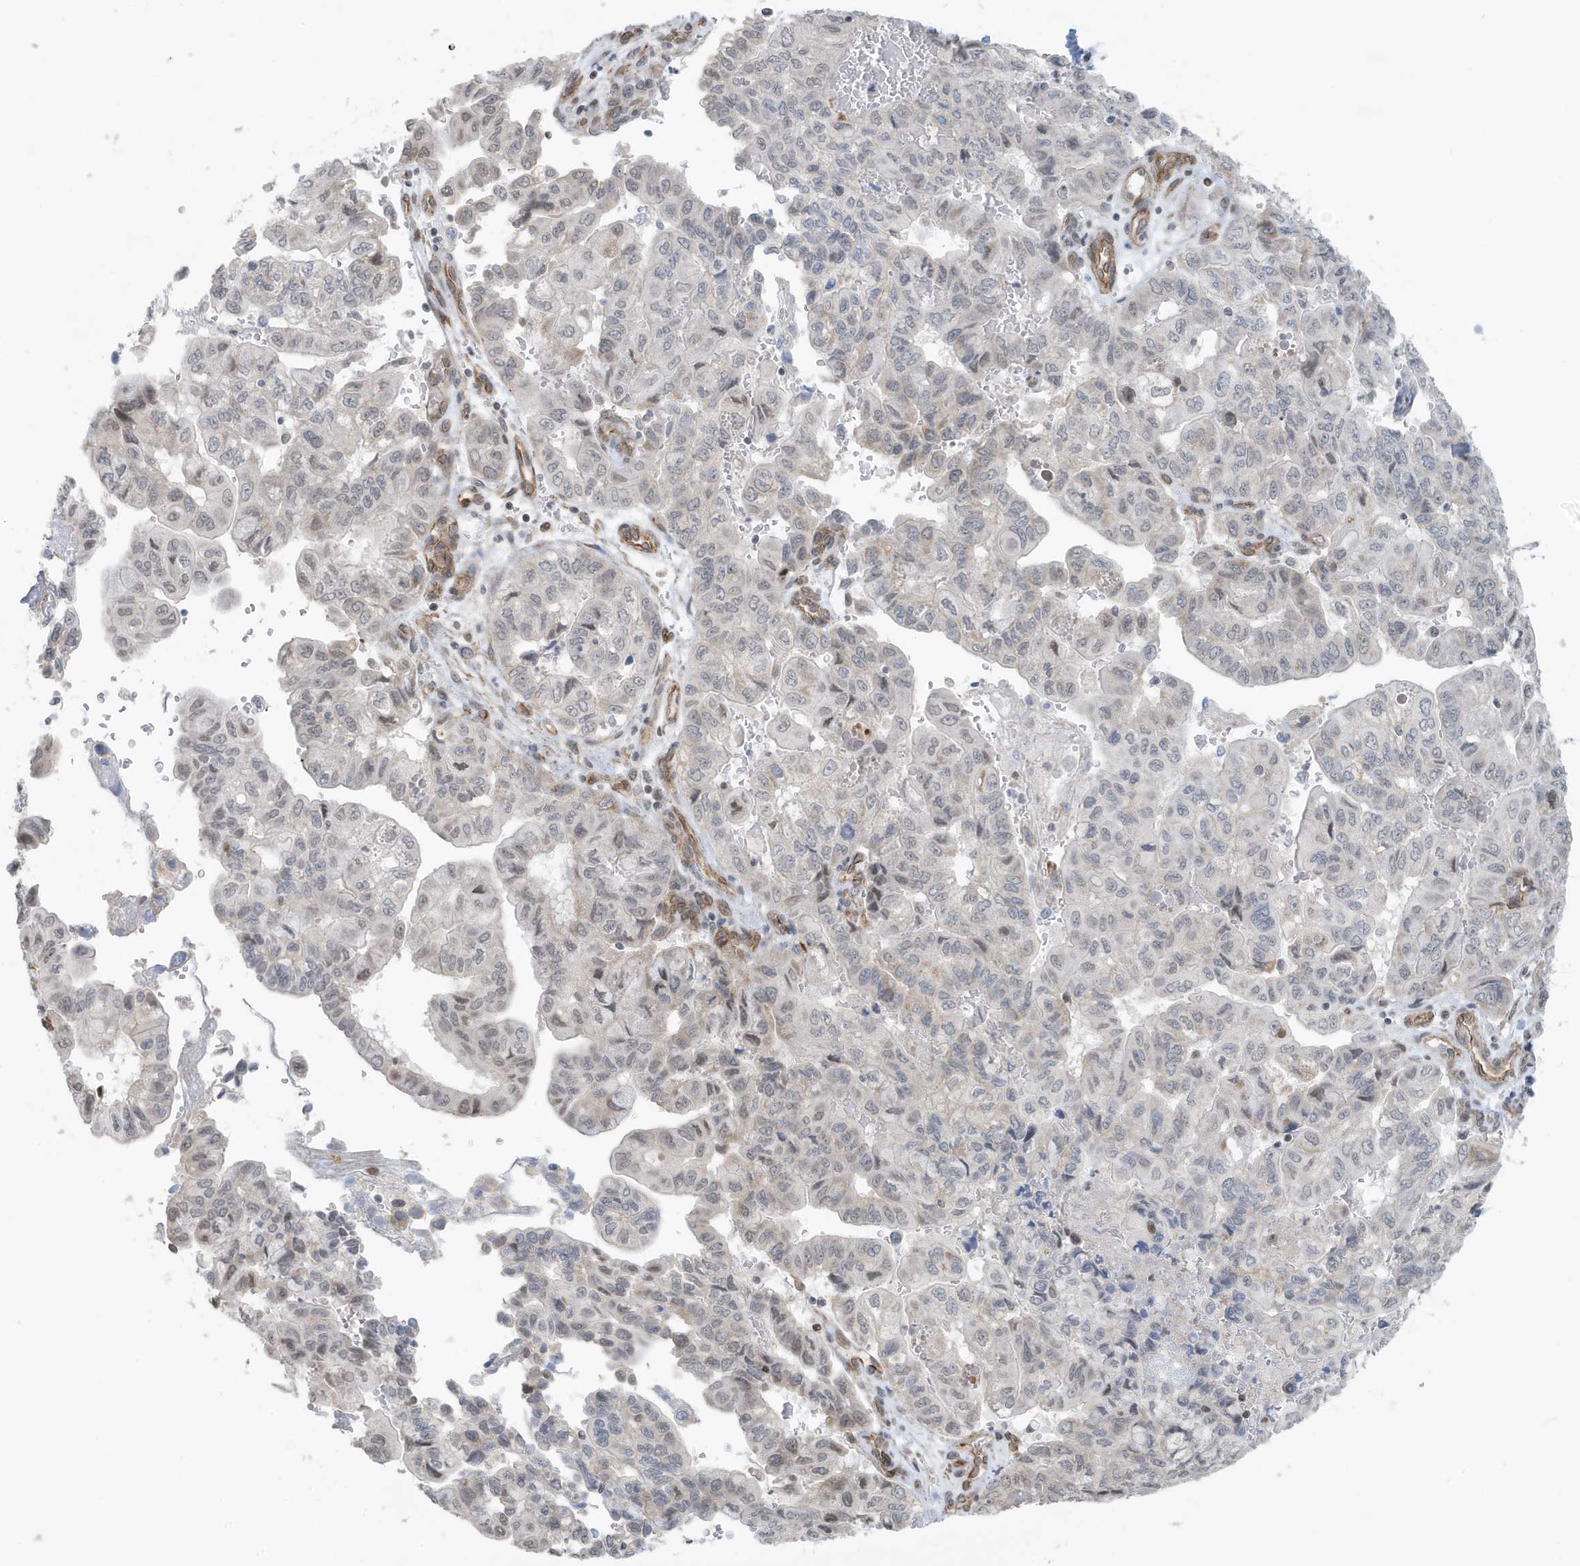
{"staining": {"intensity": "negative", "quantity": "none", "location": "none"}, "tissue": "pancreatic cancer", "cell_type": "Tumor cells", "image_type": "cancer", "snomed": [{"axis": "morphology", "description": "Adenocarcinoma, NOS"}, {"axis": "topography", "description": "Pancreas"}], "caption": "Immunohistochemistry (IHC) photomicrograph of human pancreatic cancer (adenocarcinoma) stained for a protein (brown), which reveals no positivity in tumor cells. Nuclei are stained in blue.", "gene": "CHCHD4", "patient": {"sex": "male", "age": 51}}